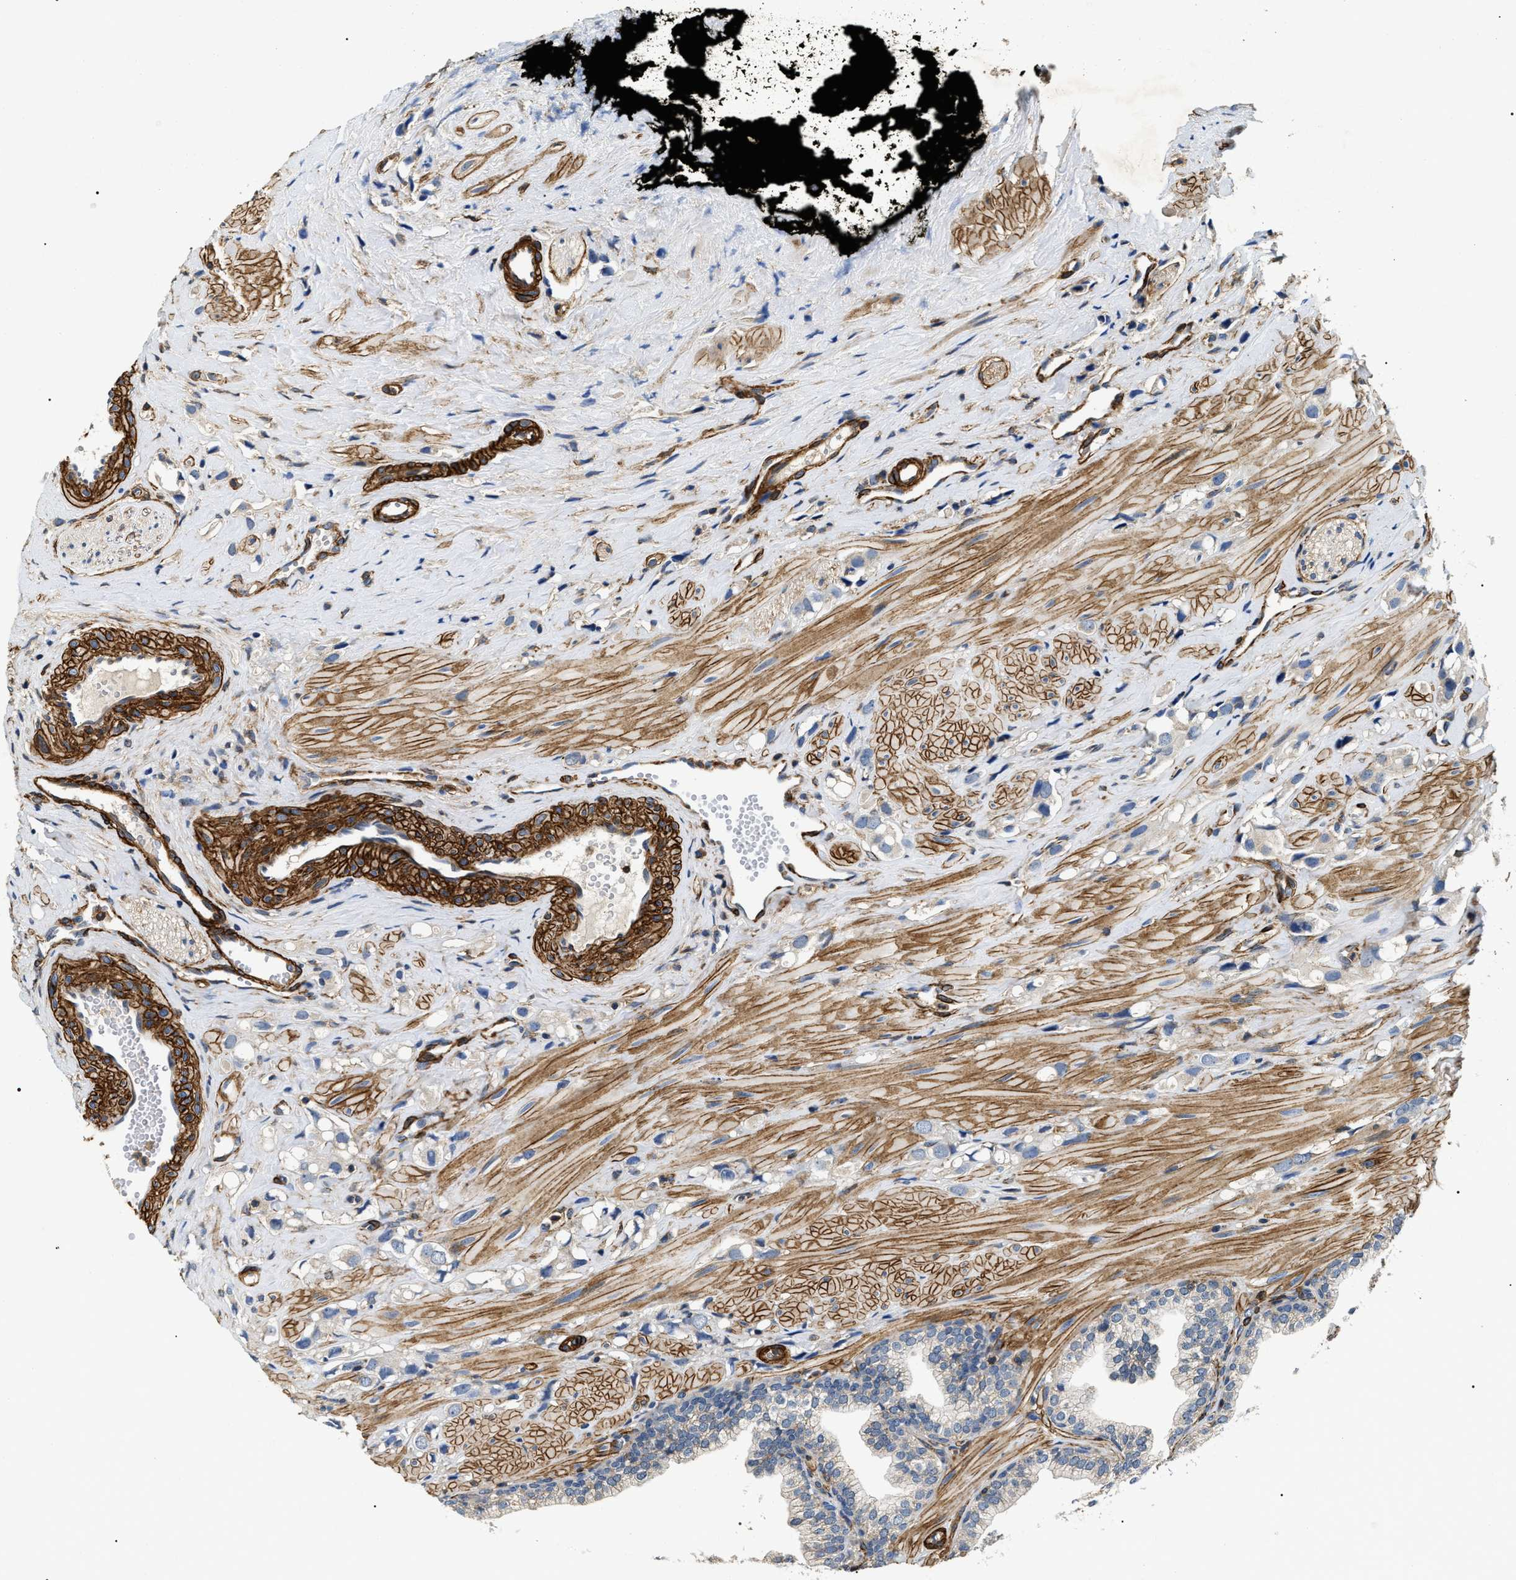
{"staining": {"intensity": "negative", "quantity": "none", "location": "none"}, "tissue": "prostate cancer", "cell_type": "Tumor cells", "image_type": "cancer", "snomed": [{"axis": "morphology", "description": "Adenocarcinoma, High grade"}, {"axis": "topography", "description": "Prostate"}], "caption": "A photomicrograph of human prostate high-grade adenocarcinoma is negative for staining in tumor cells.", "gene": "ZC3HAV1L", "patient": {"sex": "male", "age": 52}}